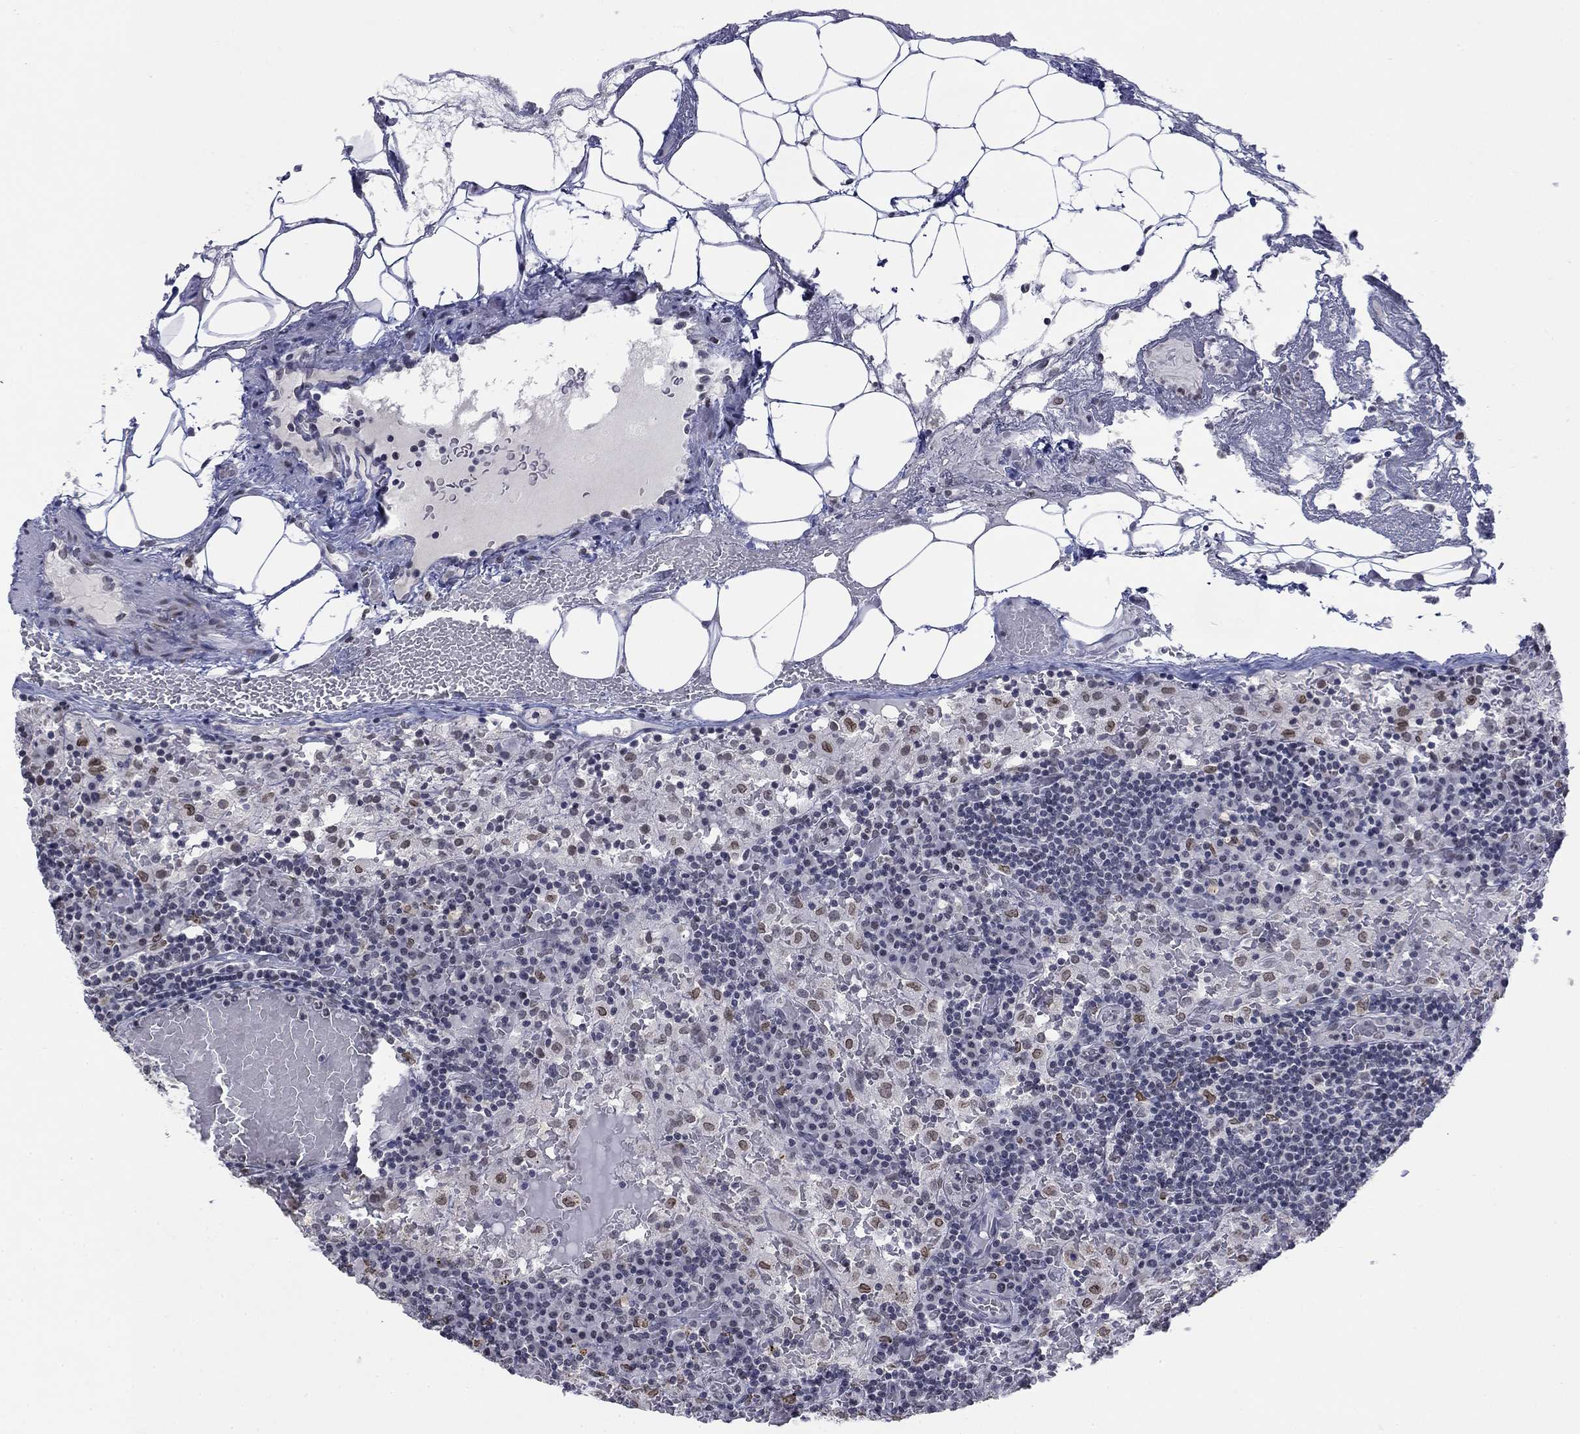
{"staining": {"intensity": "weak", "quantity": "<25%", "location": "nuclear"}, "tissue": "lymph node", "cell_type": "Germinal center cells", "image_type": "normal", "snomed": [{"axis": "morphology", "description": "Normal tissue, NOS"}, {"axis": "topography", "description": "Lymph node"}], "caption": "This image is of unremarkable lymph node stained with immunohistochemistry to label a protein in brown with the nuclei are counter-stained blue. There is no expression in germinal center cells.", "gene": "TOR1AIP1", "patient": {"sex": "male", "age": 62}}